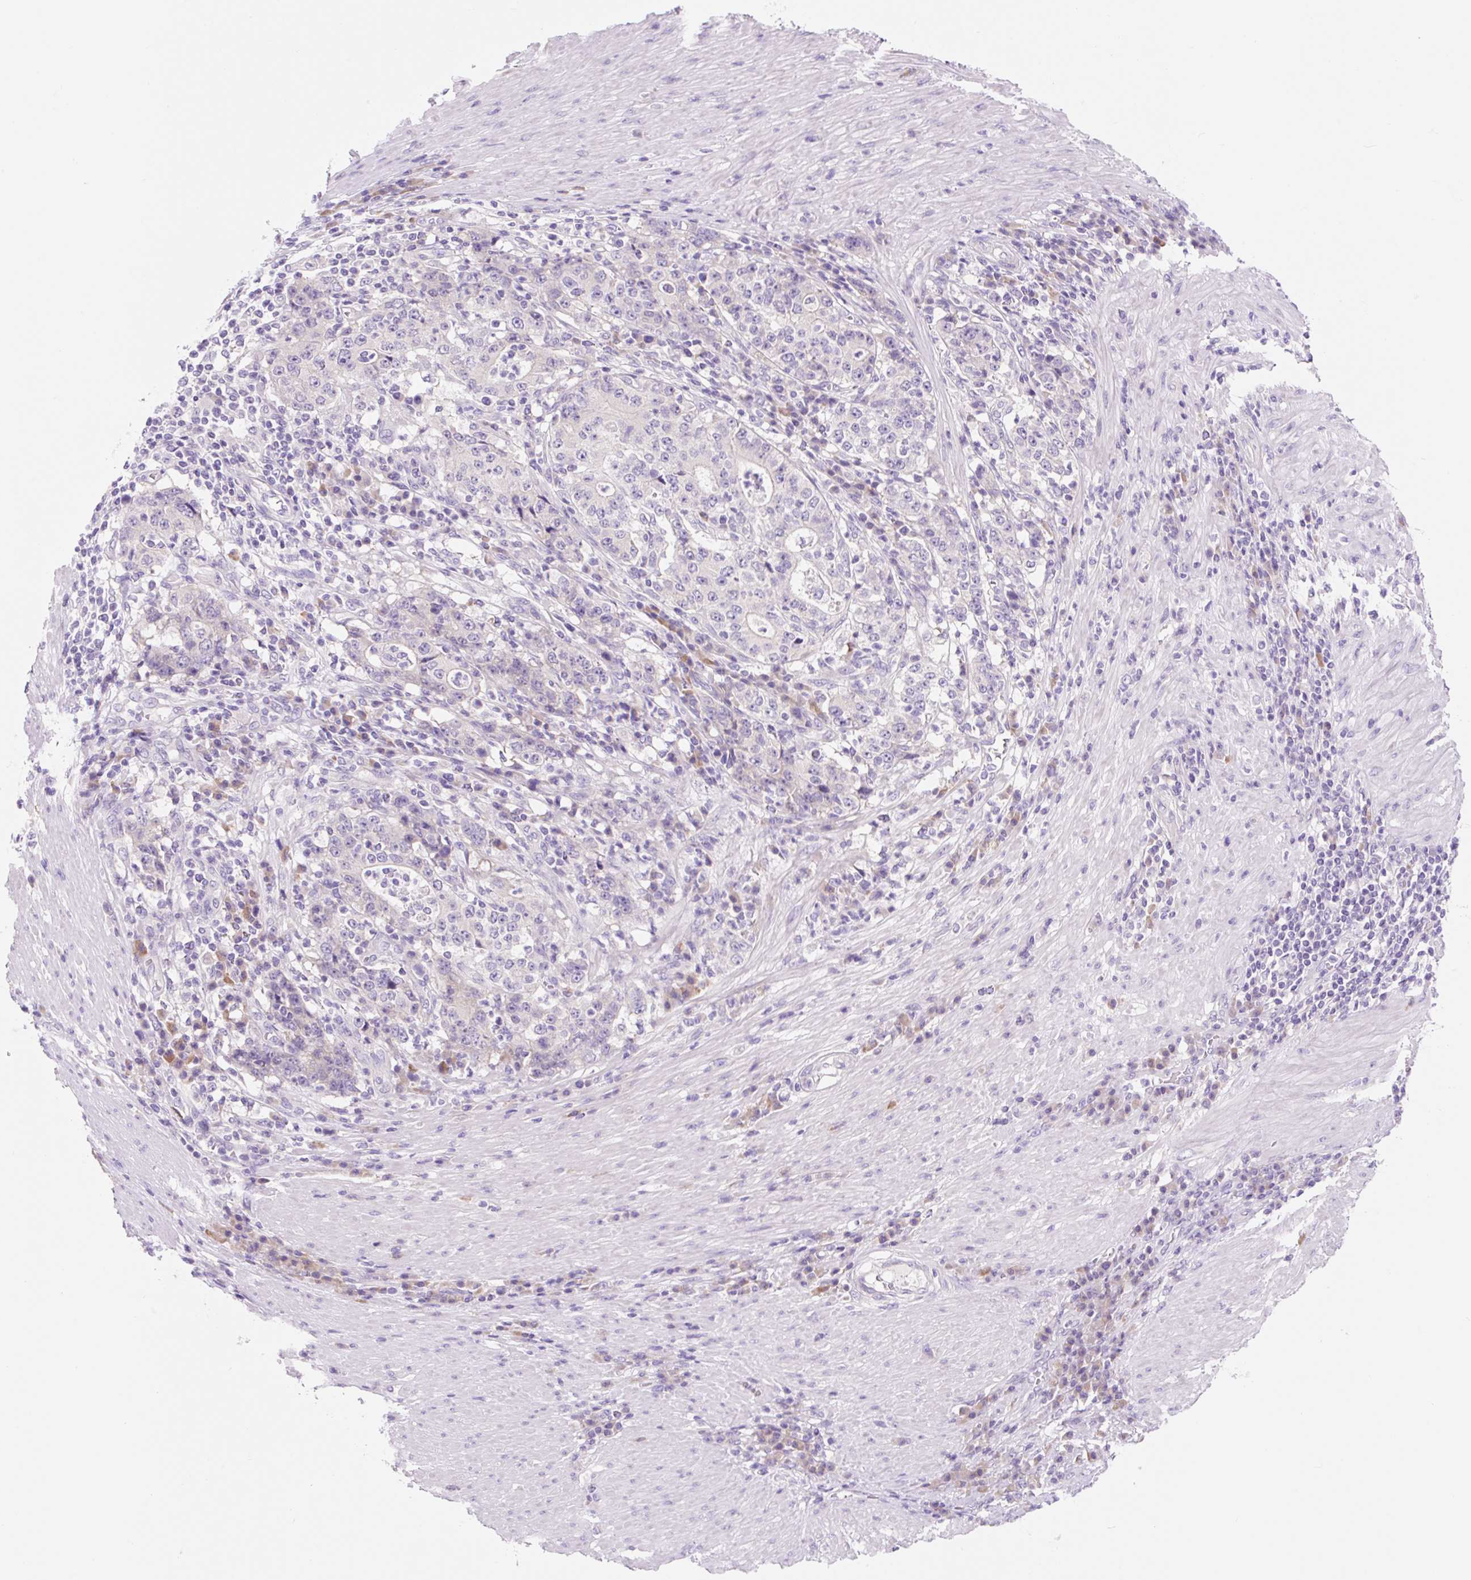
{"staining": {"intensity": "negative", "quantity": "none", "location": "none"}, "tissue": "stomach cancer", "cell_type": "Tumor cells", "image_type": "cancer", "snomed": [{"axis": "morphology", "description": "Normal tissue, NOS"}, {"axis": "morphology", "description": "Adenocarcinoma, NOS"}, {"axis": "topography", "description": "Stomach, upper"}, {"axis": "topography", "description": "Stomach"}], "caption": "Photomicrograph shows no protein expression in tumor cells of stomach adenocarcinoma tissue.", "gene": "CELF6", "patient": {"sex": "male", "age": 59}}